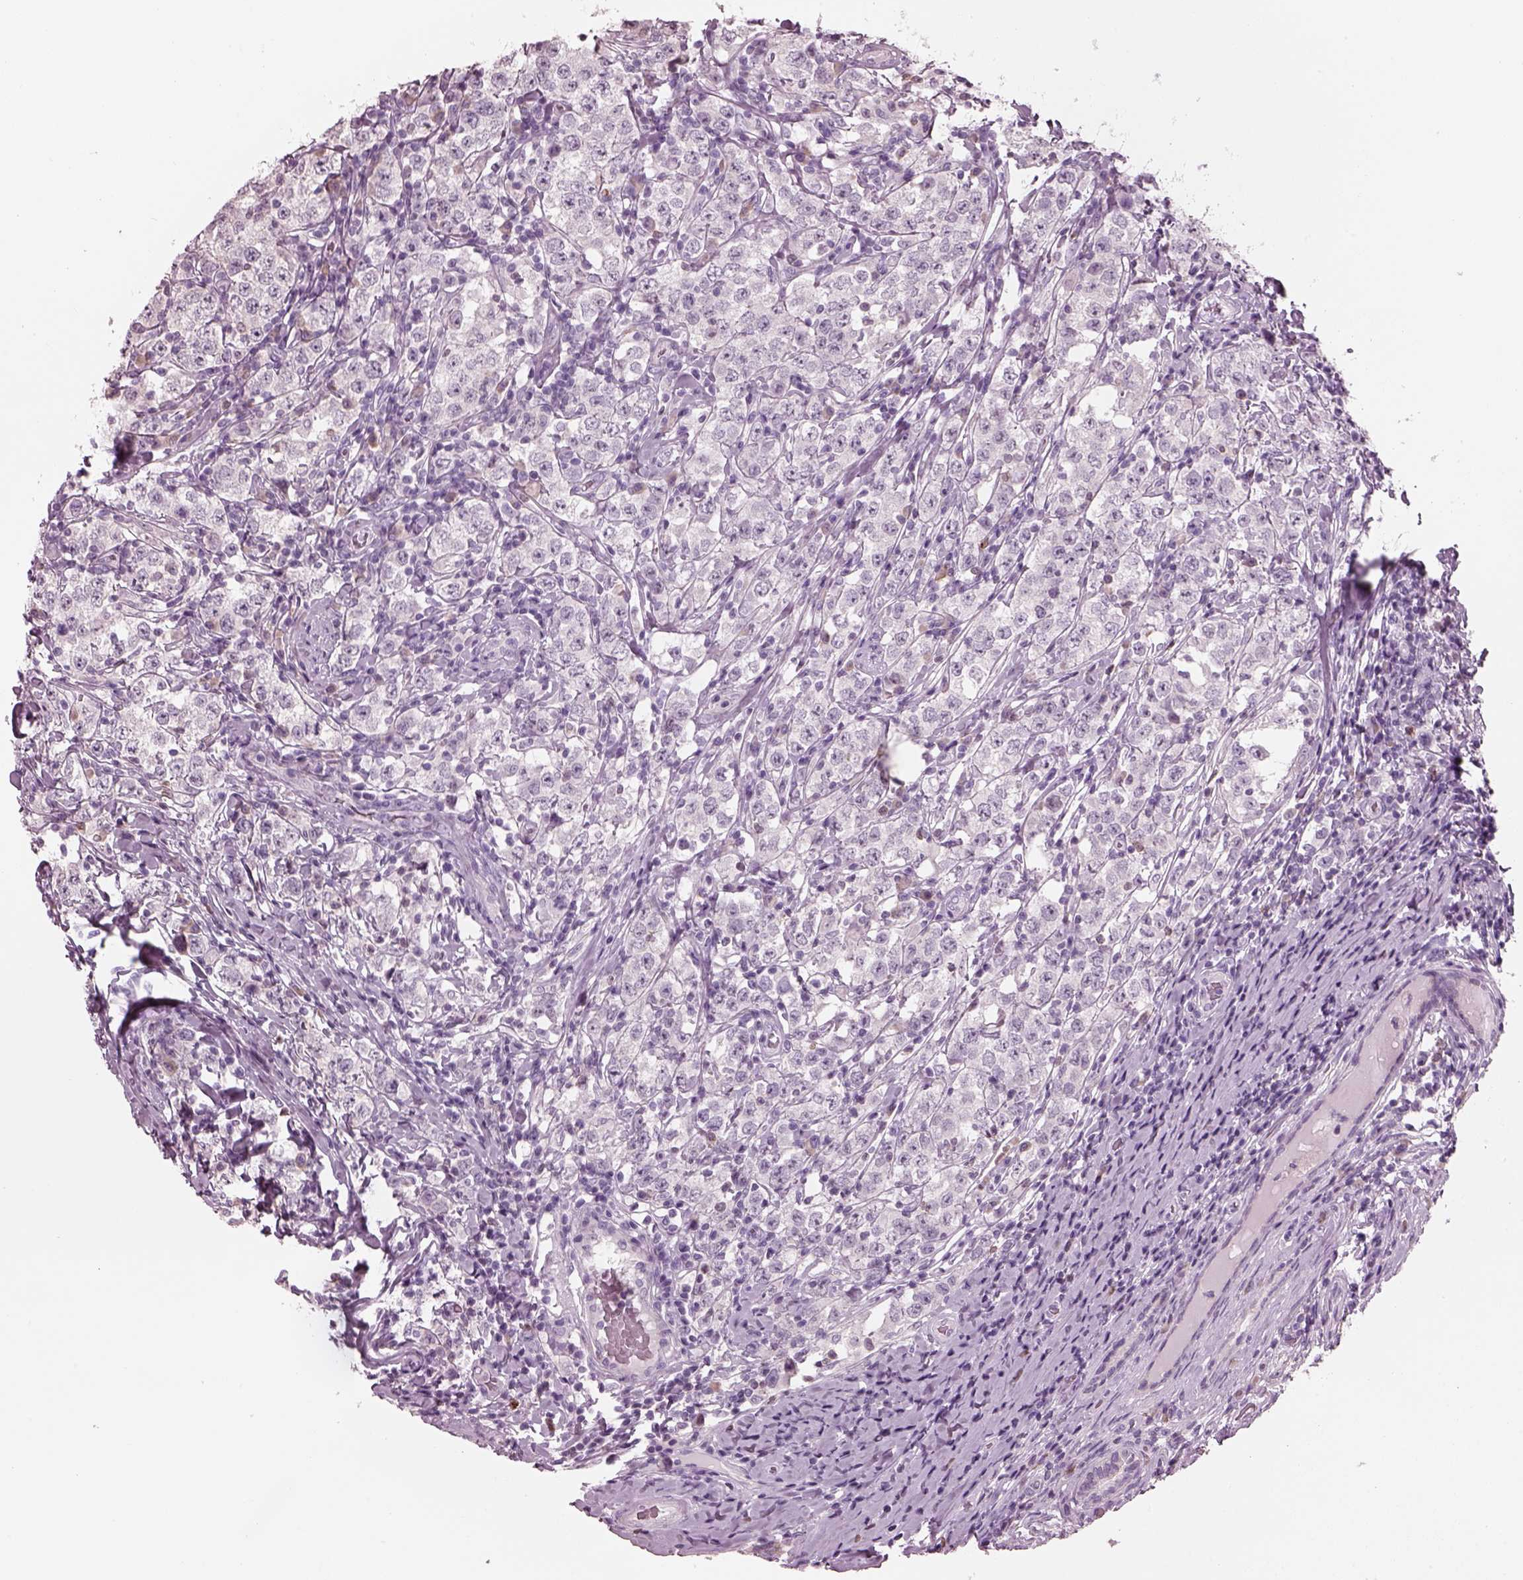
{"staining": {"intensity": "negative", "quantity": "none", "location": "none"}, "tissue": "testis cancer", "cell_type": "Tumor cells", "image_type": "cancer", "snomed": [{"axis": "morphology", "description": "Seminoma, NOS"}, {"axis": "morphology", "description": "Carcinoma, Embryonal, NOS"}, {"axis": "topography", "description": "Testis"}], "caption": "Immunohistochemistry (IHC) image of neoplastic tissue: human testis cancer (seminoma) stained with DAB (3,3'-diaminobenzidine) exhibits no significant protein positivity in tumor cells.", "gene": "SLC27A2", "patient": {"sex": "male", "age": 41}}